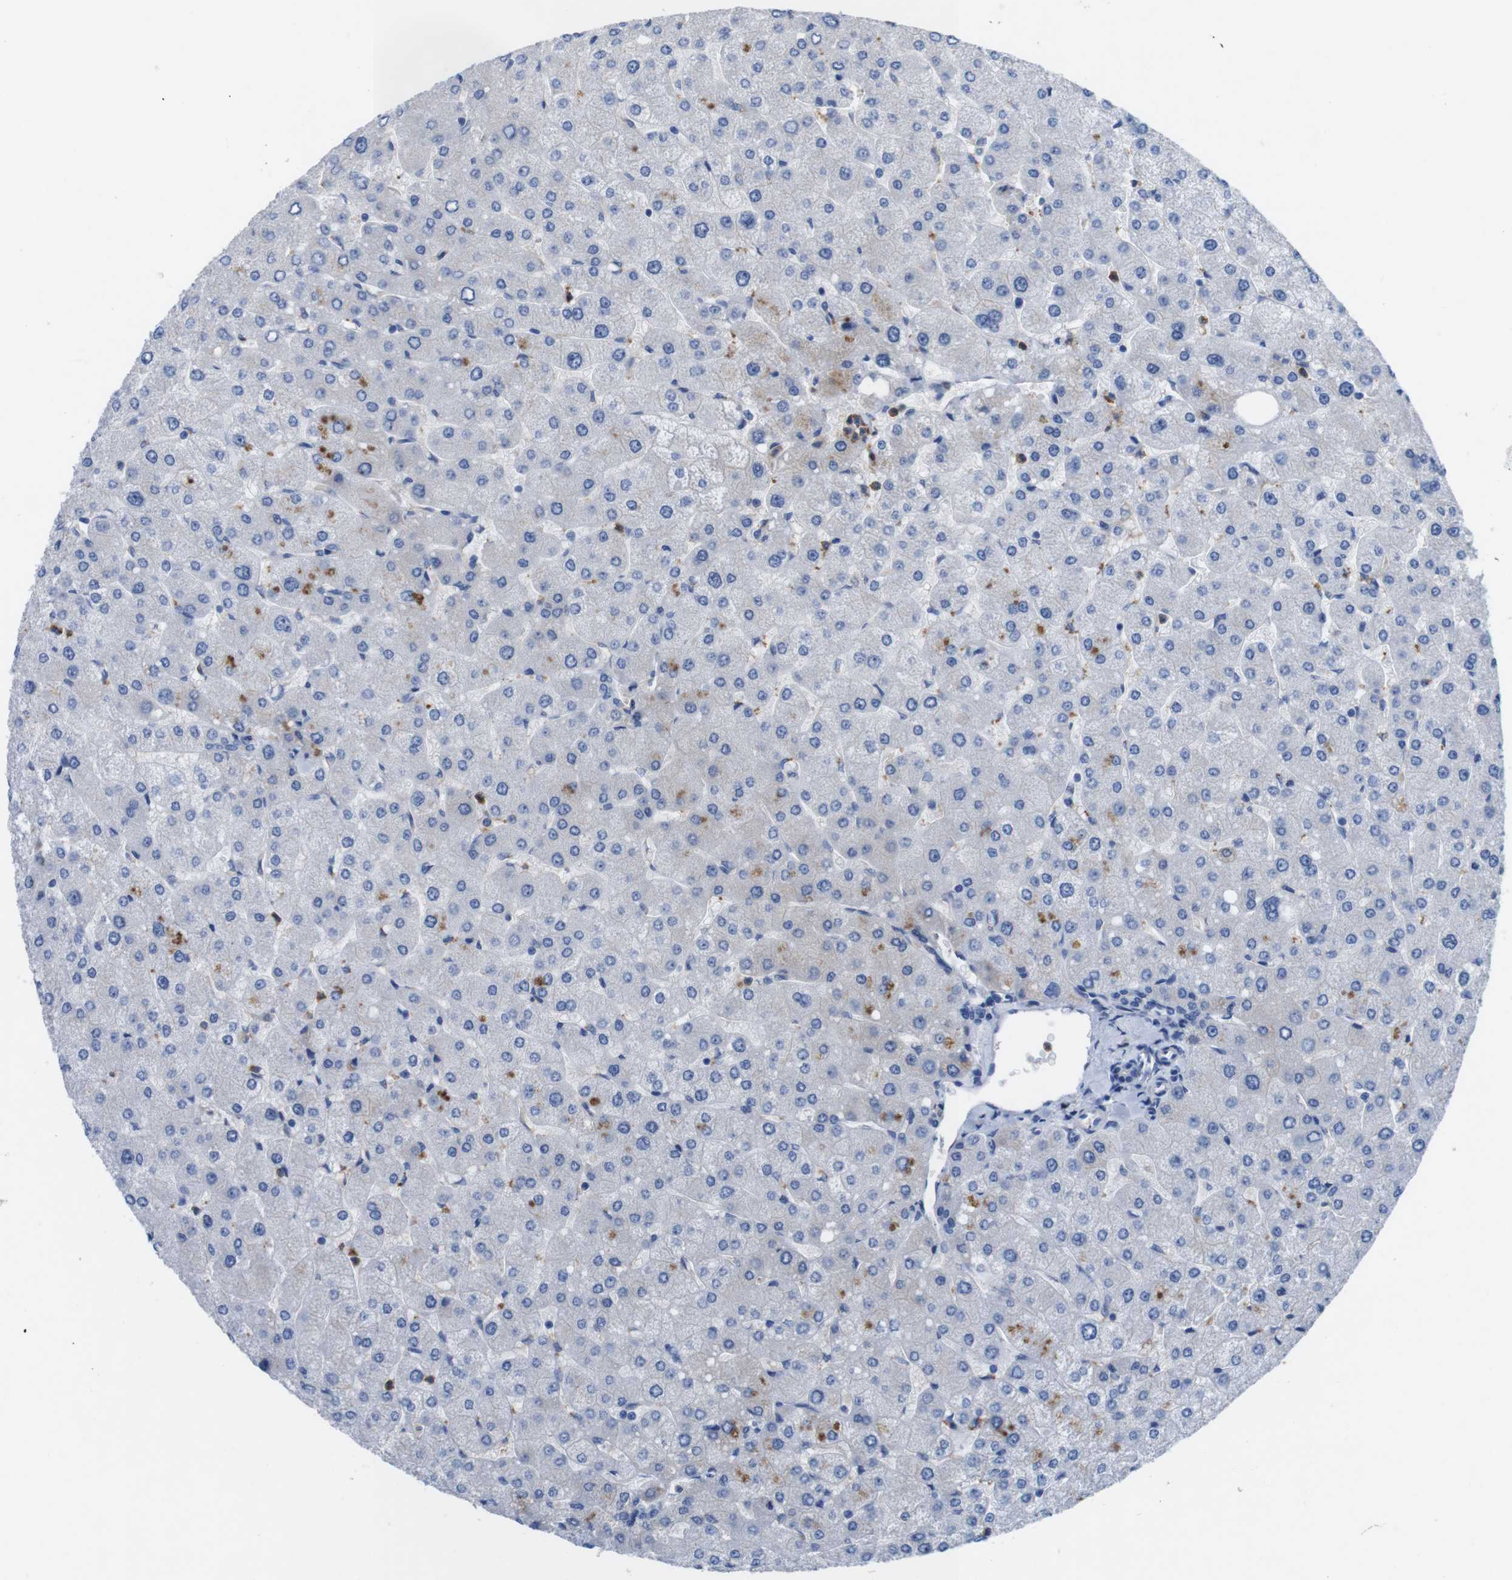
{"staining": {"intensity": "negative", "quantity": "none", "location": "none"}, "tissue": "liver", "cell_type": "Cholangiocytes", "image_type": "normal", "snomed": [{"axis": "morphology", "description": "Normal tissue, NOS"}, {"axis": "topography", "description": "Liver"}], "caption": "Protein analysis of unremarkable liver reveals no significant positivity in cholangiocytes.", "gene": "C1RL", "patient": {"sex": "male", "age": 55}}